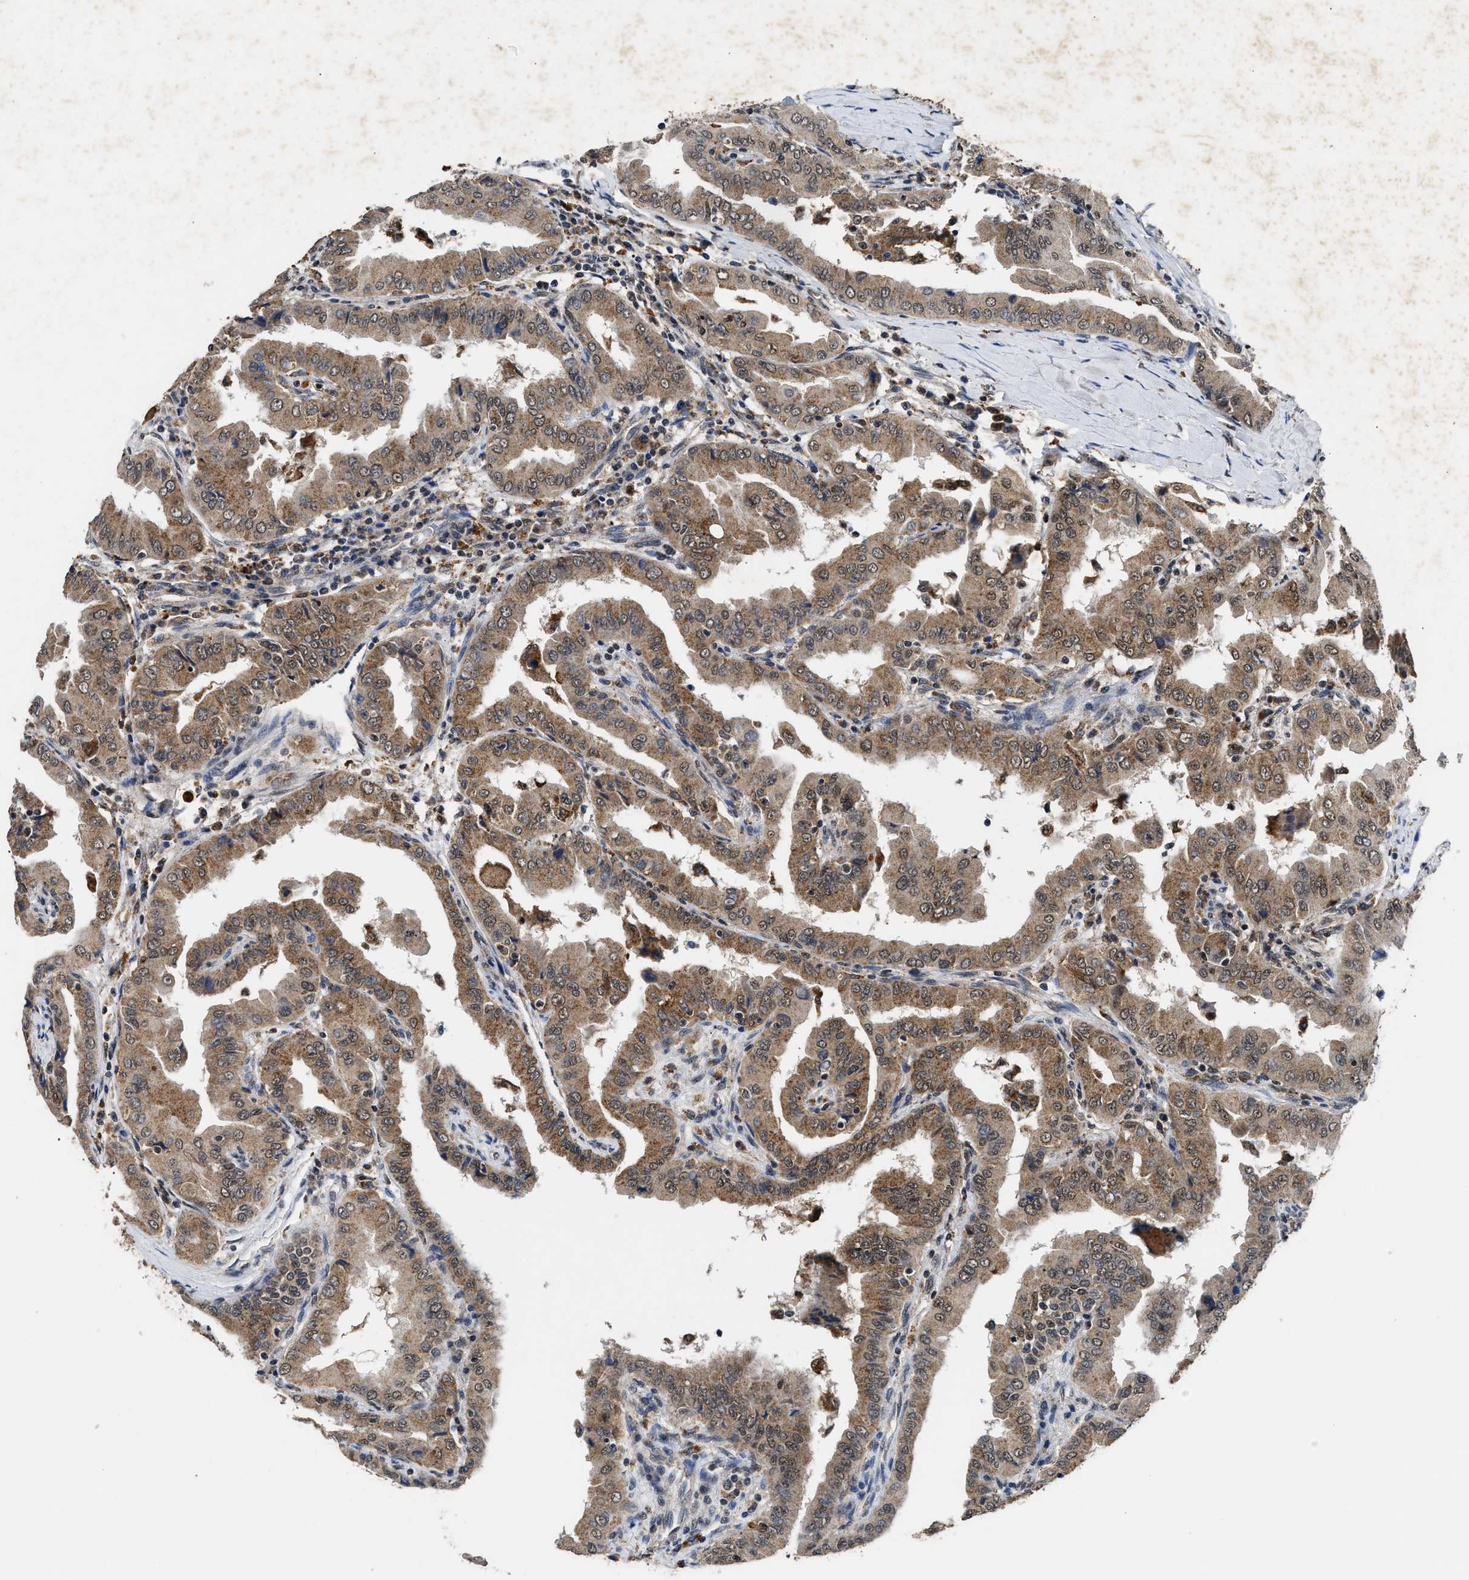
{"staining": {"intensity": "moderate", "quantity": ">75%", "location": "cytoplasmic/membranous,nuclear"}, "tissue": "thyroid cancer", "cell_type": "Tumor cells", "image_type": "cancer", "snomed": [{"axis": "morphology", "description": "Papillary adenocarcinoma, NOS"}, {"axis": "topography", "description": "Thyroid gland"}], "caption": "Thyroid papillary adenocarcinoma was stained to show a protein in brown. There is medium levels of moderate cytoplasmic/membranous and nuclear staining in approximately >75% of tumor cells.", "gene": "ACOX1", "patient": {"sex": "male", "age": 33}}